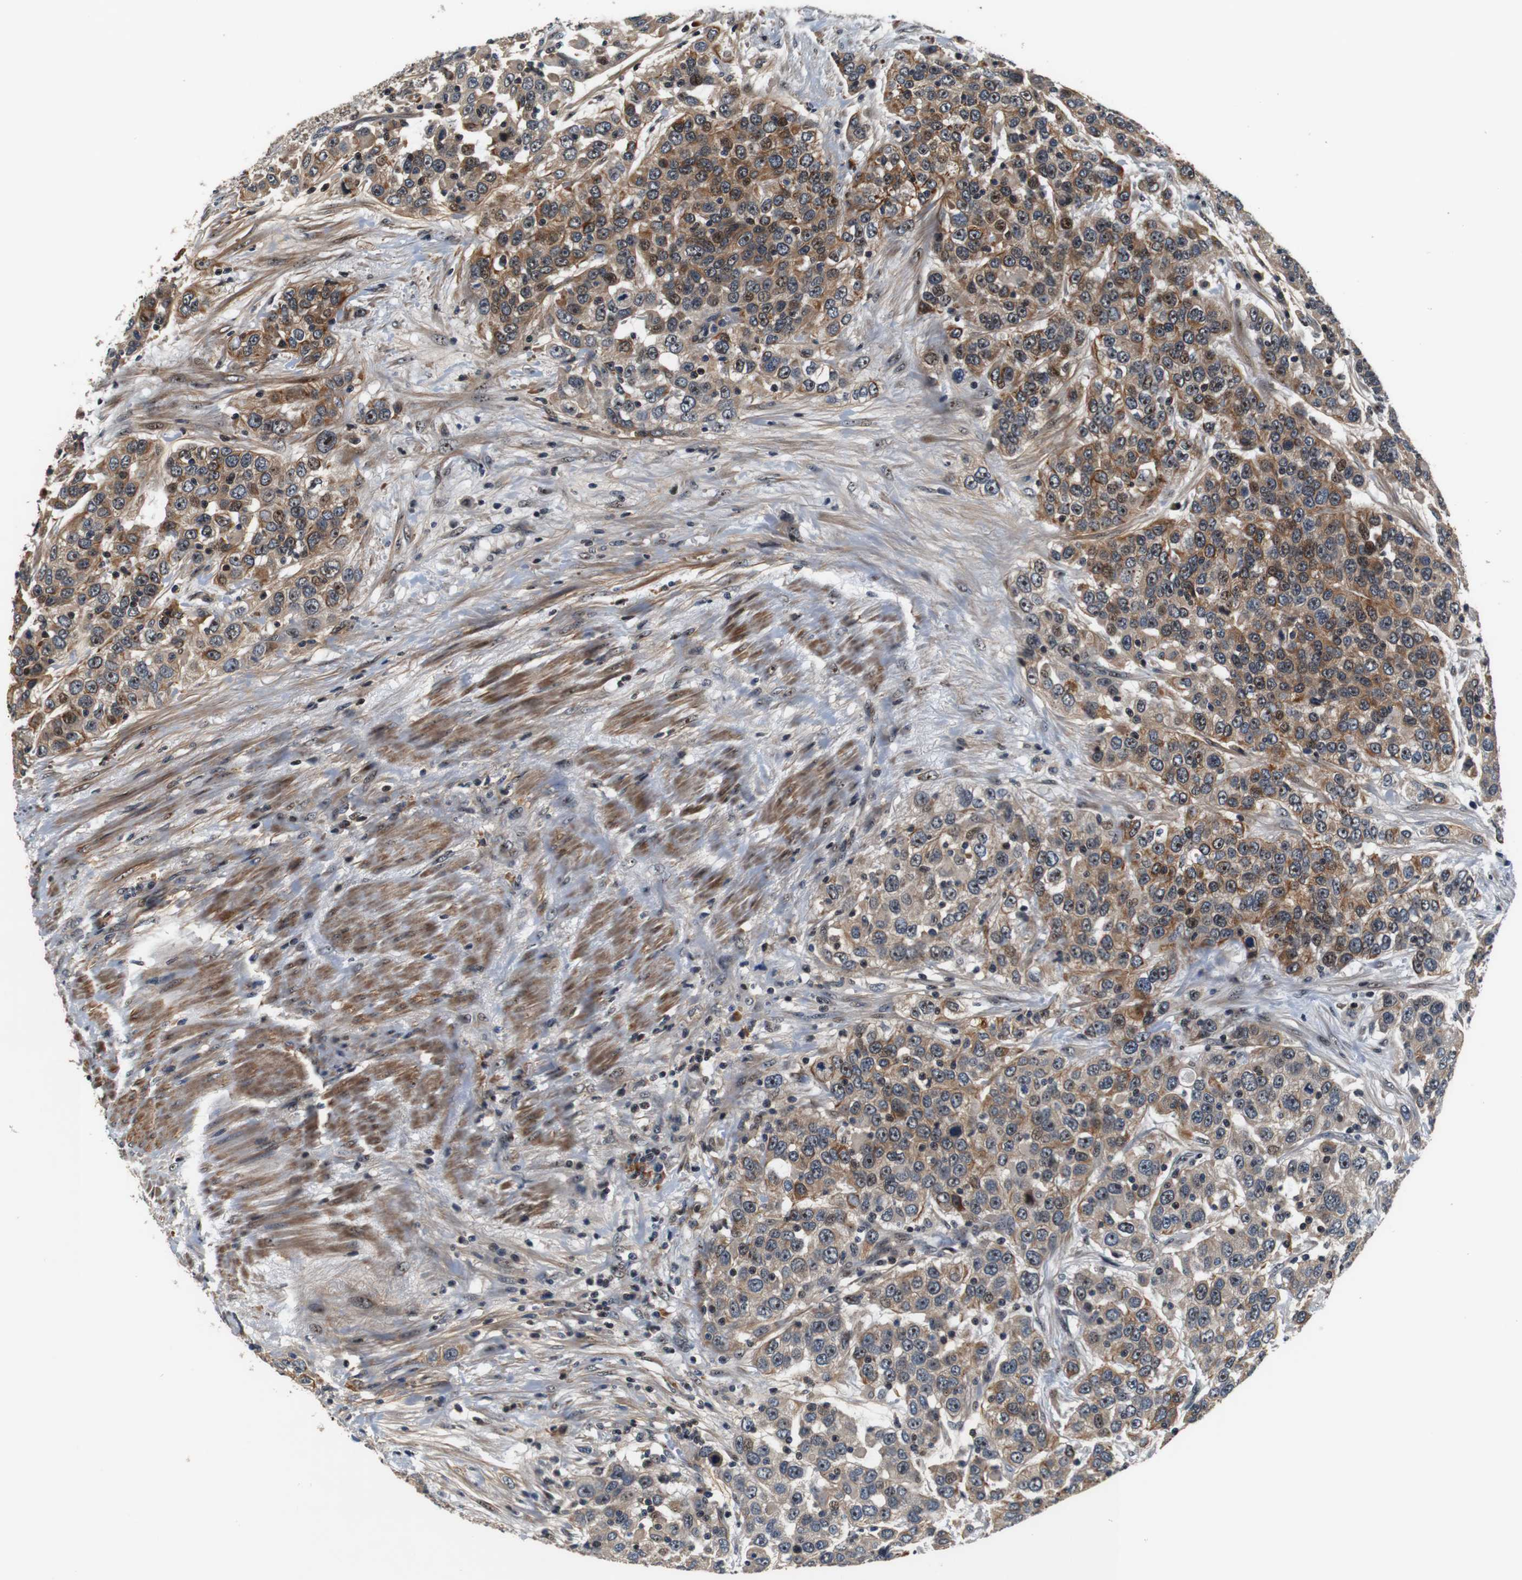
{"staining": {"intensity": "moderate", "quantity": ">75%", "location": "cytoplasmic/membranous,nuclear"}, "tissue": "urothelial cancer", "cell_type": "Tumor cells", "image_type": "cancer", "snomed": [{"axis": "morphology", "description": "Urothelial carcinoma, High grade"}, {"axis": "topography", "description": "Urinary bladder"}], "caption": "Human urothelial cancer stained for a protein (brown) displays moderate cytoplasmic/membranous and nuclear positive staining in about >75% of tumor cells.", "gene": "LRP4", "patient": {"sex": "female", "age": 80}}